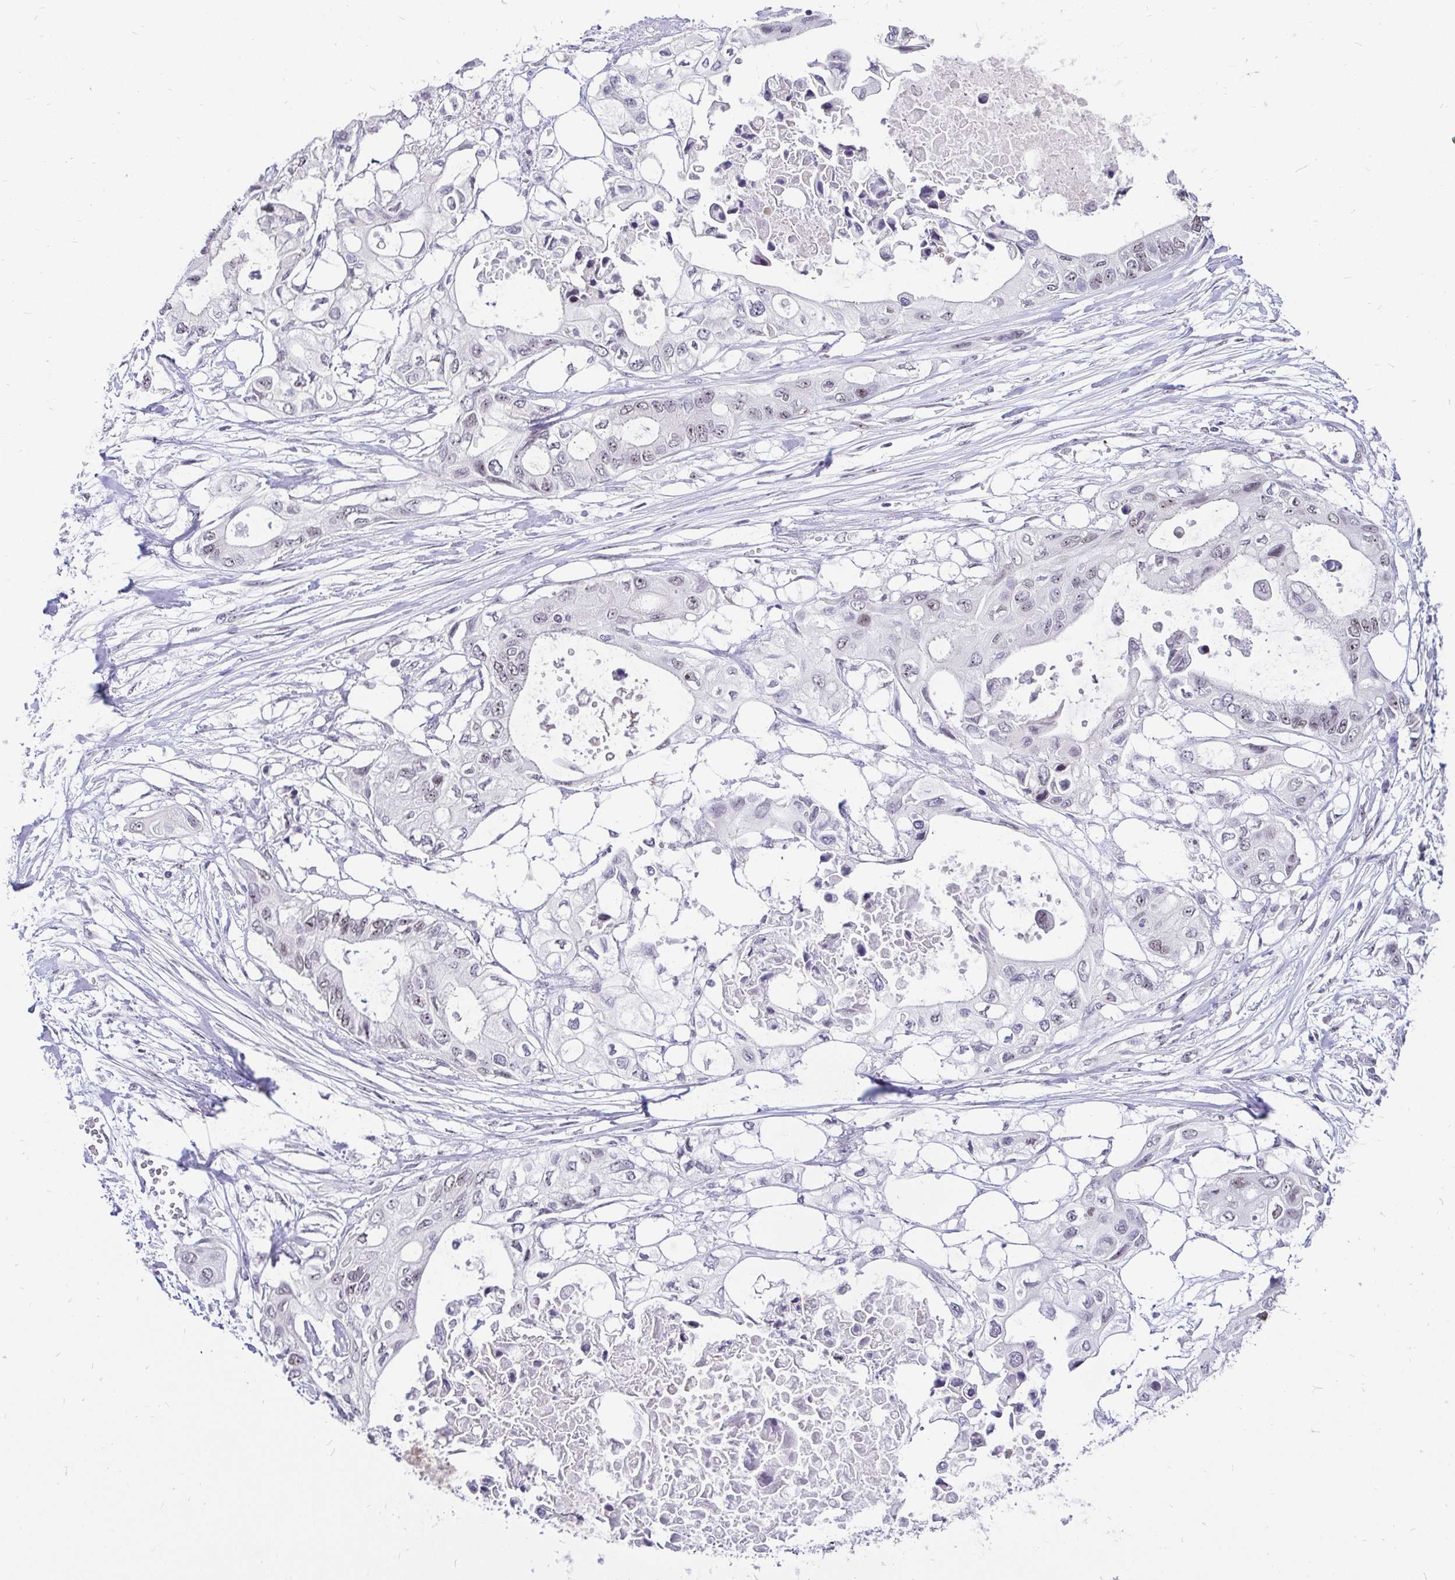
{"staining": {"intensity": "weak", "quantity": "<25%", "location": "nuclear"}, "tissue": "pancreatic cancer", "cell_type": "Tumor cells", "image_type": "cancer", "snomed": [{"axis": "morphology", "description": "Adenocarcinoma, NOS"}, {"axis": "topography", "description": "Pancreas"}], "caption": "Histopathology image shows no protein staining in tumor cells of pancreatic adenocarcinoma tissue.", "gene": "ZNF860", "patient": {"sex": "female", "age": 63}}